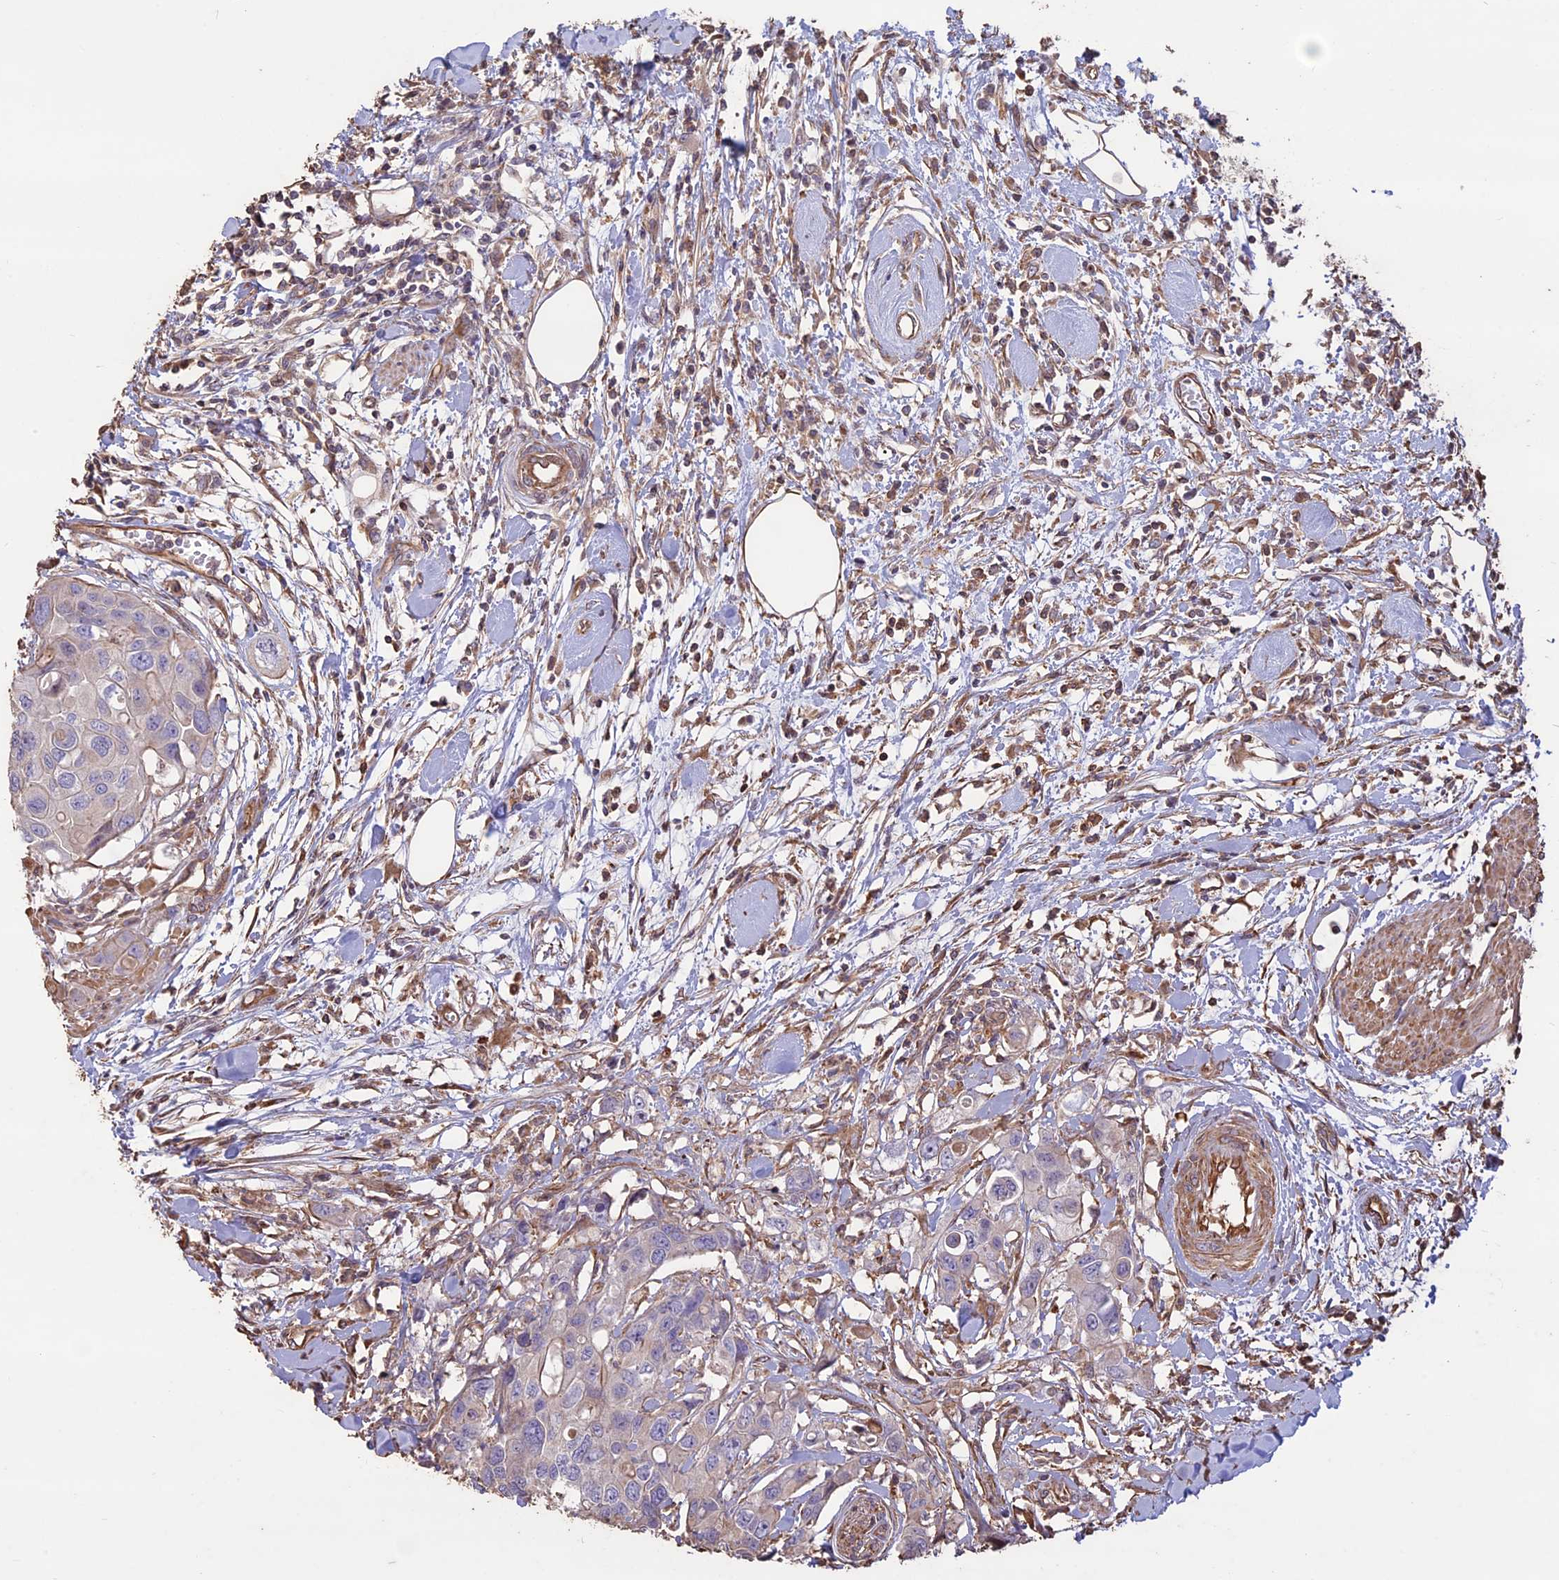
{"staining": {"intensity": "negative", "quantity": "none", "location": "none"}, "tissue": "colorectal cancer", "cell_type": "Tumor cells", "image_type": "cancer", "snomed": [{"axis": "morphology", "description": "Adenocarcinoma, NOS"}, {"axis": "topography", "description": "Colon"}], "caption": "Immunohistochemical staining of colorectal adenocarcinoma reveals no significant expression in tumor cells.", "gene": "CCDC148", "patient": {"sex": "male", "age": 77}}